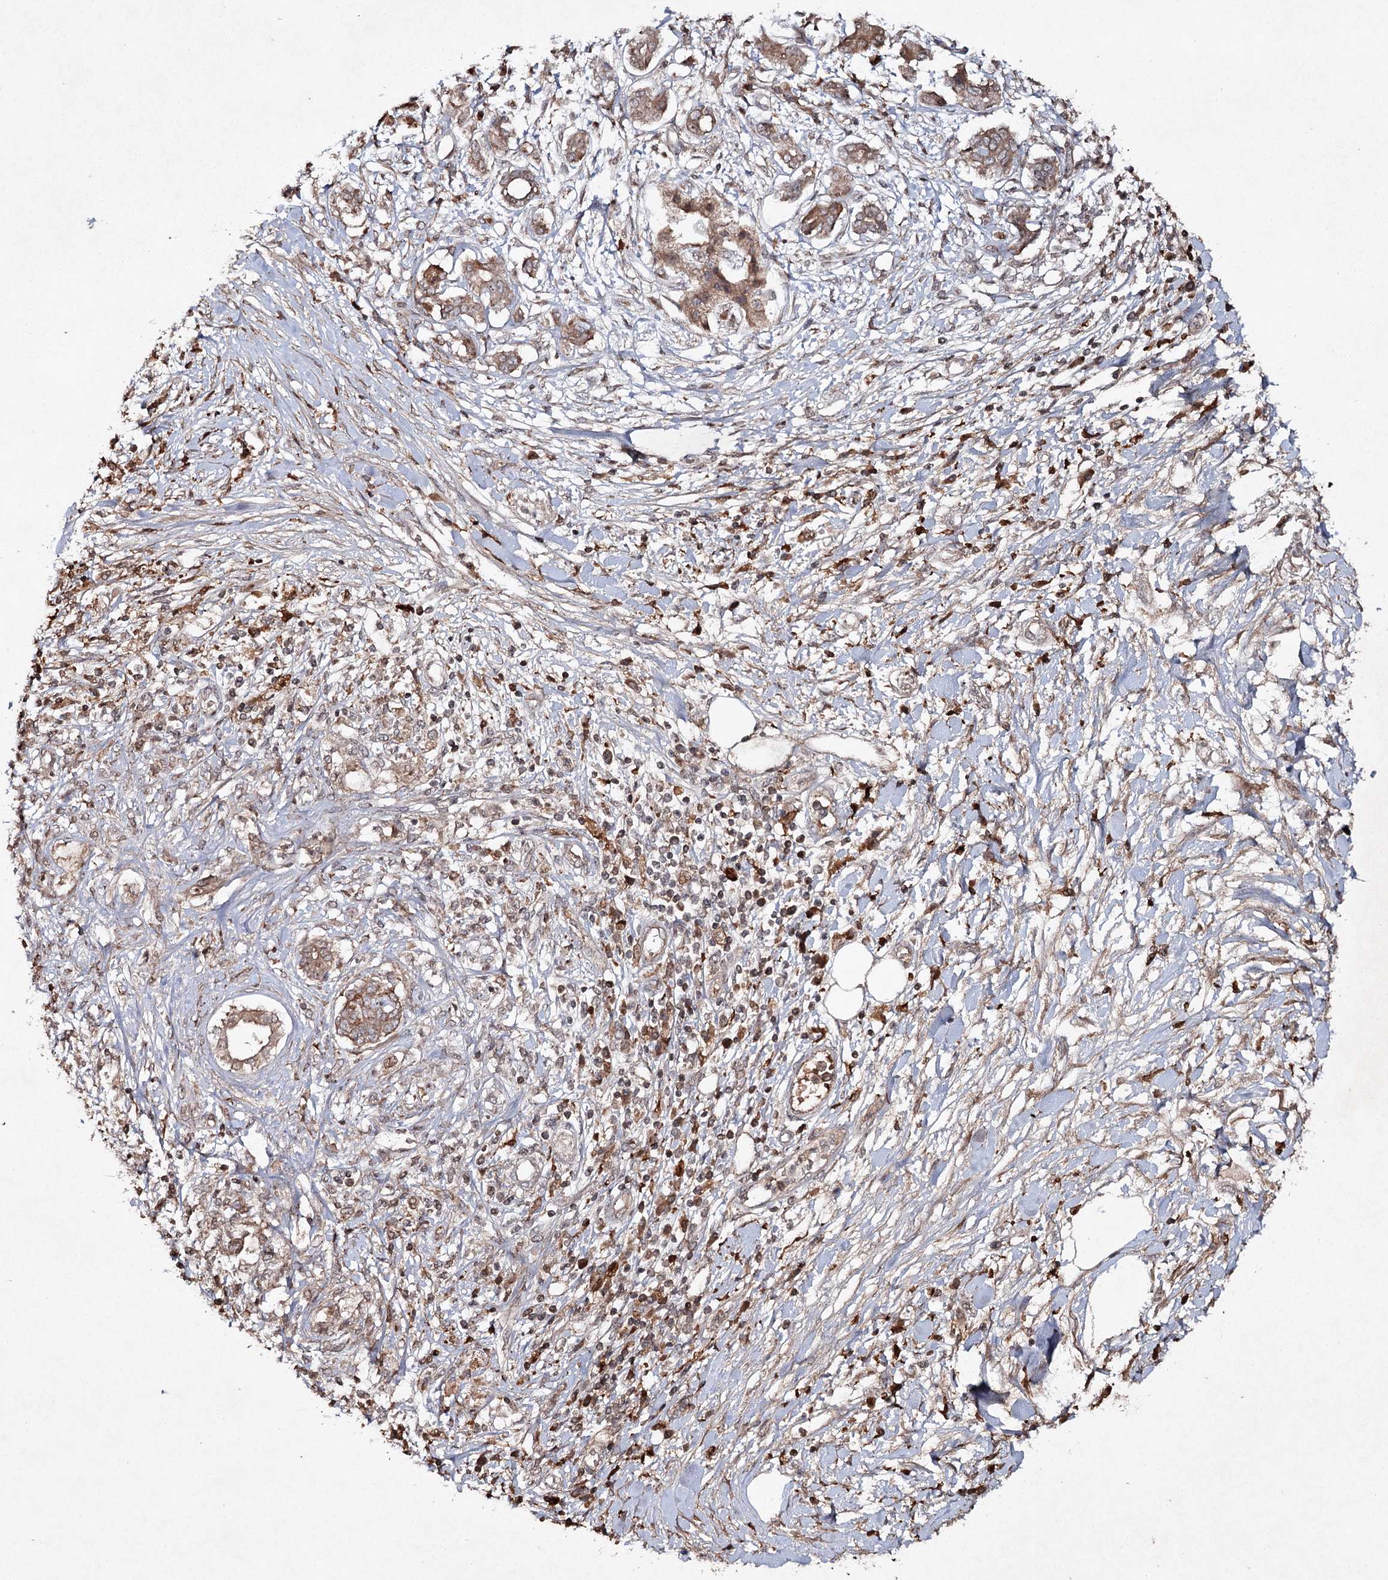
{"staining": {"intensity": "moderate", "quantity": "25%-75%", "location": "cytoplasmic/membranous"}, "tissue": "pancreatic cancer", "cell_type": "Tumor cells", "image_type": "cancer", "snomed": [{"axis": "morphology", "description": "Adenocarcinoma, NOS"}, {"axis": "topography", "description": "Pancreas"}], "caption": "Immunohistochemical staining of human pancreatic cancer (adenocarcinoma) displays moderate cytoplasmic/membranous protein expression in approximately 25%-75% of tumor cells.", "gene": "CYP2B6", "patient": {"sex": "female", "age": 56}}